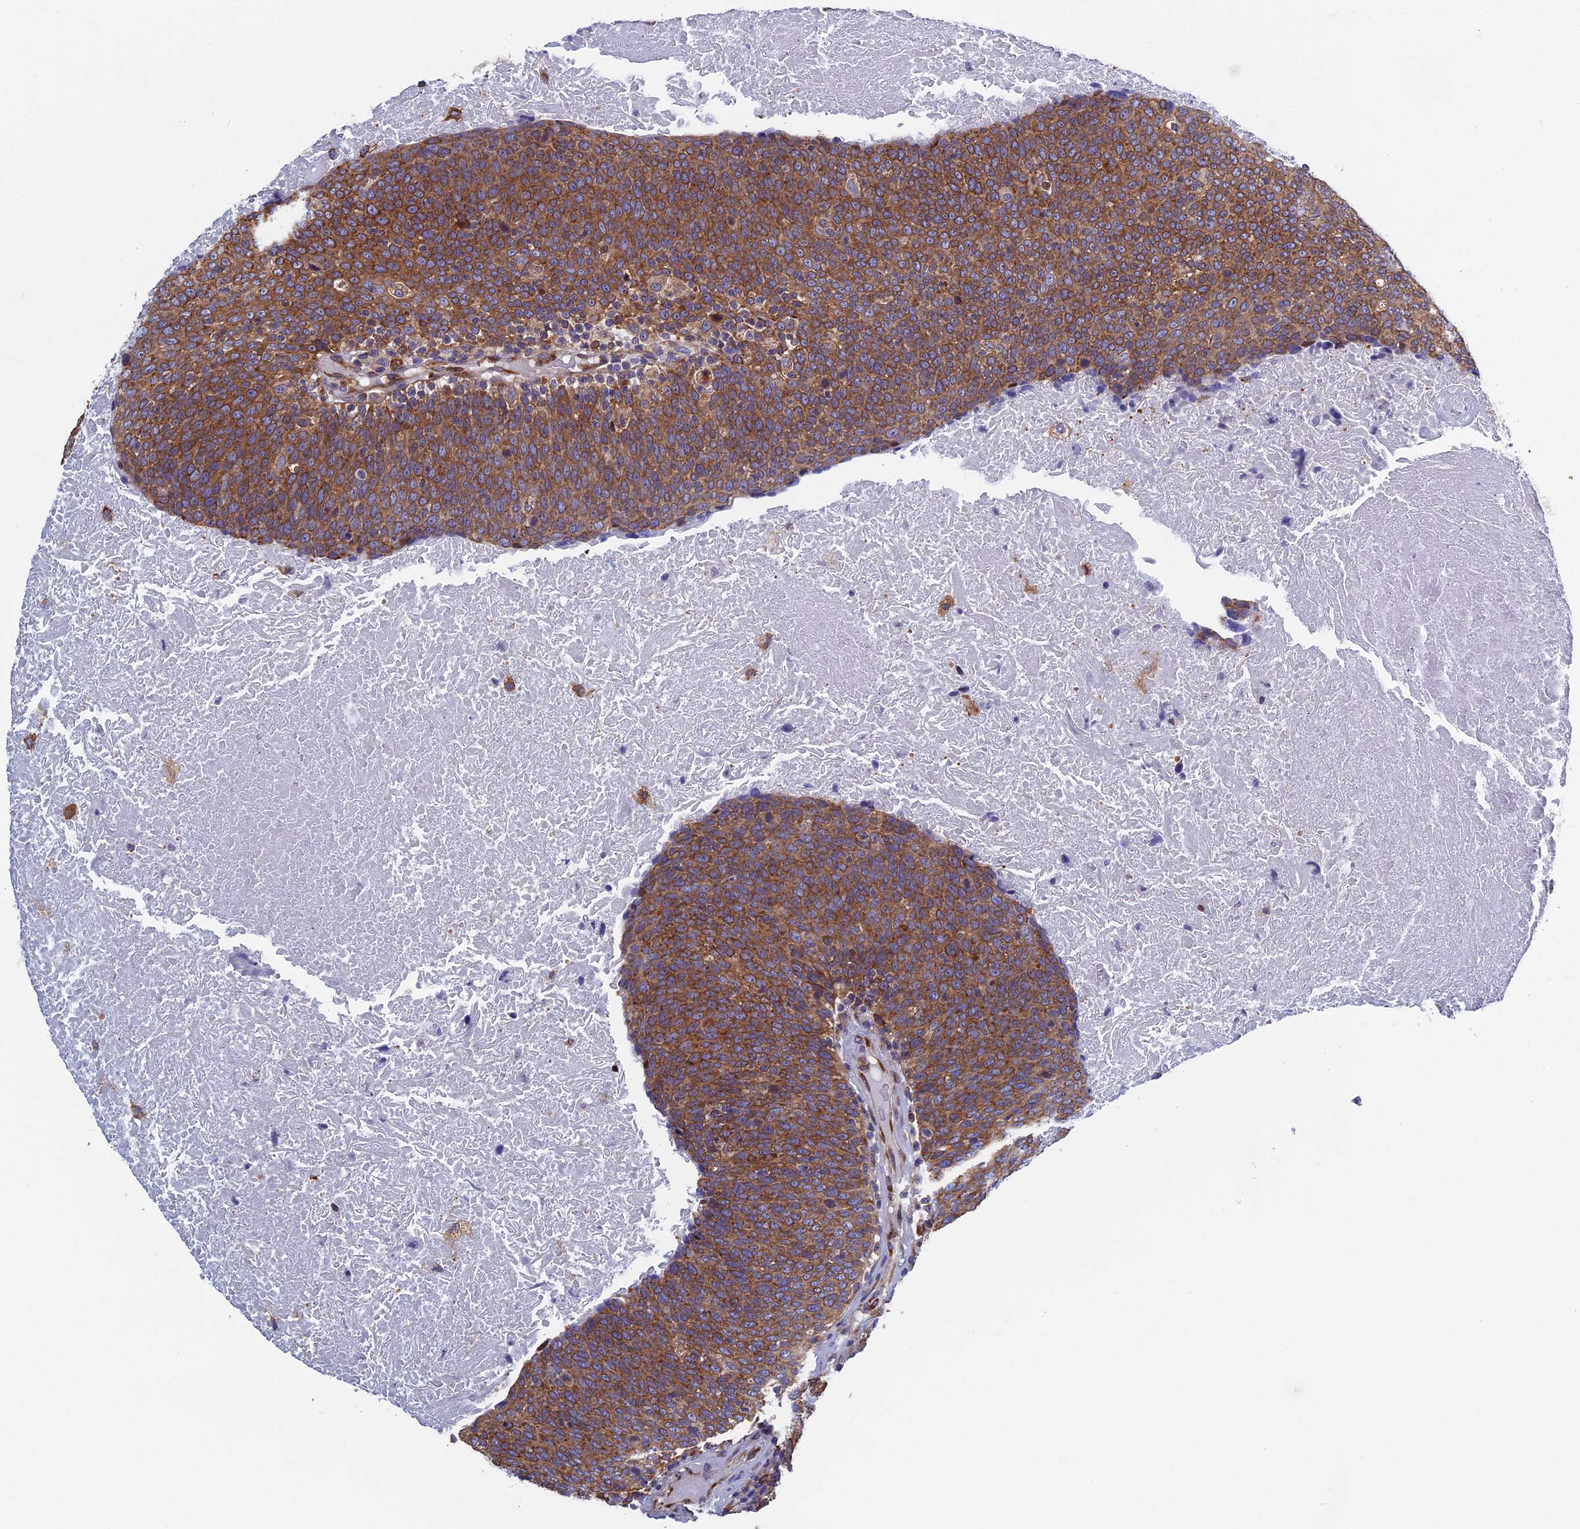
{"staining": {"intensity": "moderate", "quantity": ">75%", "location": "cytoplasmic/membranous"}, "tissue": "head and neck cancer", "cell_type": "Tumor cells", "image_type": "cancer", "snomed": [{"axis": "morphology", "description": "Squamous cell carcinoma, NOS"}, {"axis": "morphology", "description": "Squamous cell carcinoma, metastatic, NOS"}, {"axis": "topography", "description": "Lymph node"}, {"axis": "topography", "description": "Head-Neck"}], "caption": "Immunohistochemical staining of human metastatic squamous cell carcinoma (head and neck) shows moderate cytoplasmic/membranous protein expression in about >75% of tumor cells.", "gene": "YBX1", "patient": {"sex": "male", "age": 62}}